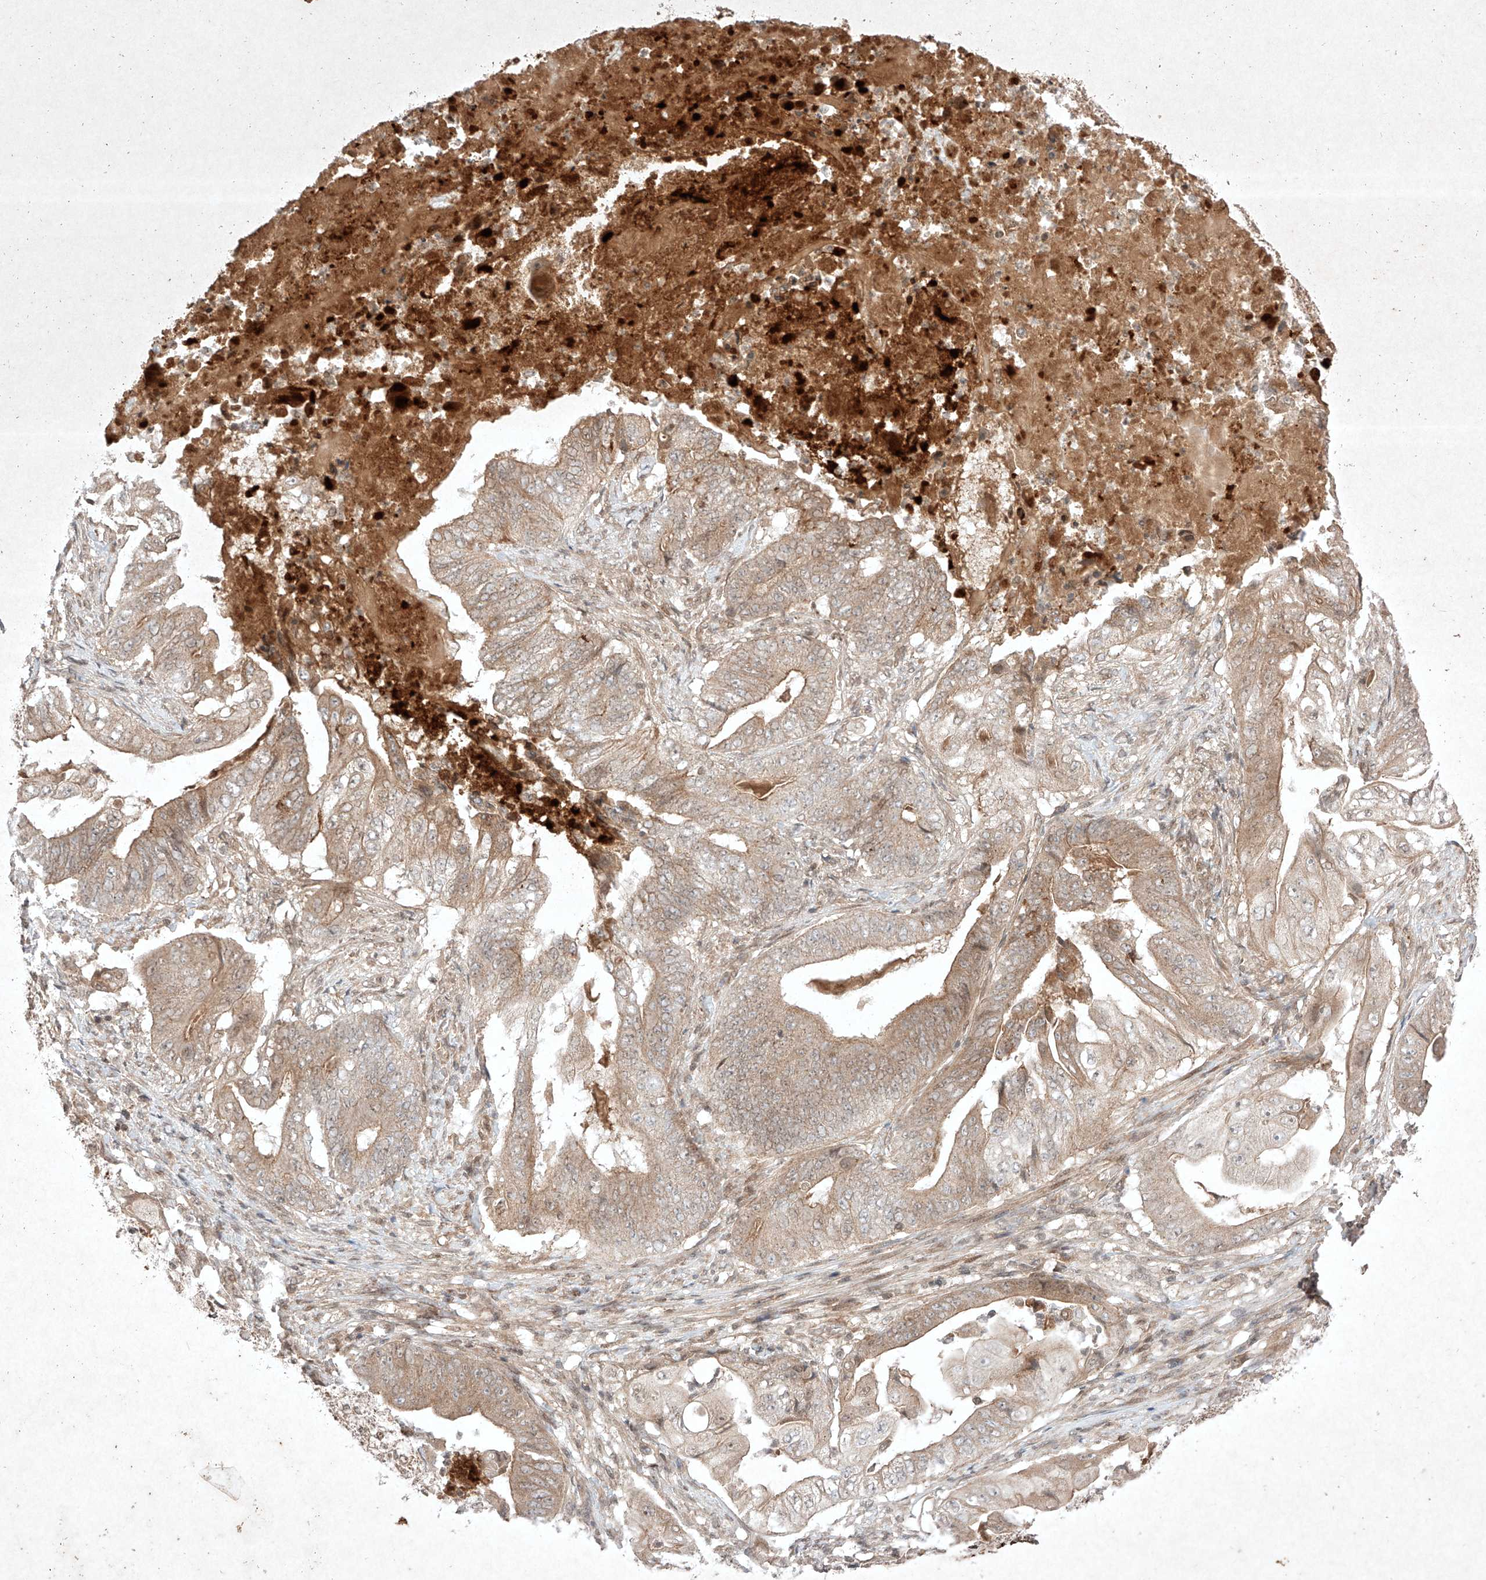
{"staining": {"intensity": "moderate", "quantity": "25%-75%", "location": "cytoplasmic/membranous"}, "tissue": "stomach cancer", "cell_type": "Tumor cells", "image_type": "cancer", "snomed": [{"axis": "morphology", "description": "Adenocarcinoma, NOS"}, {"axis": "topography", "description": "Stomach"}], "caption": "Immunohistochemical staining of stomach cancer exhibits moderate cytoplasmic/membranous protein expression in approximately 25%-75% of tumor cells.", "gene": "RNF31", "patient": {"sex": "female", "age": 73}}